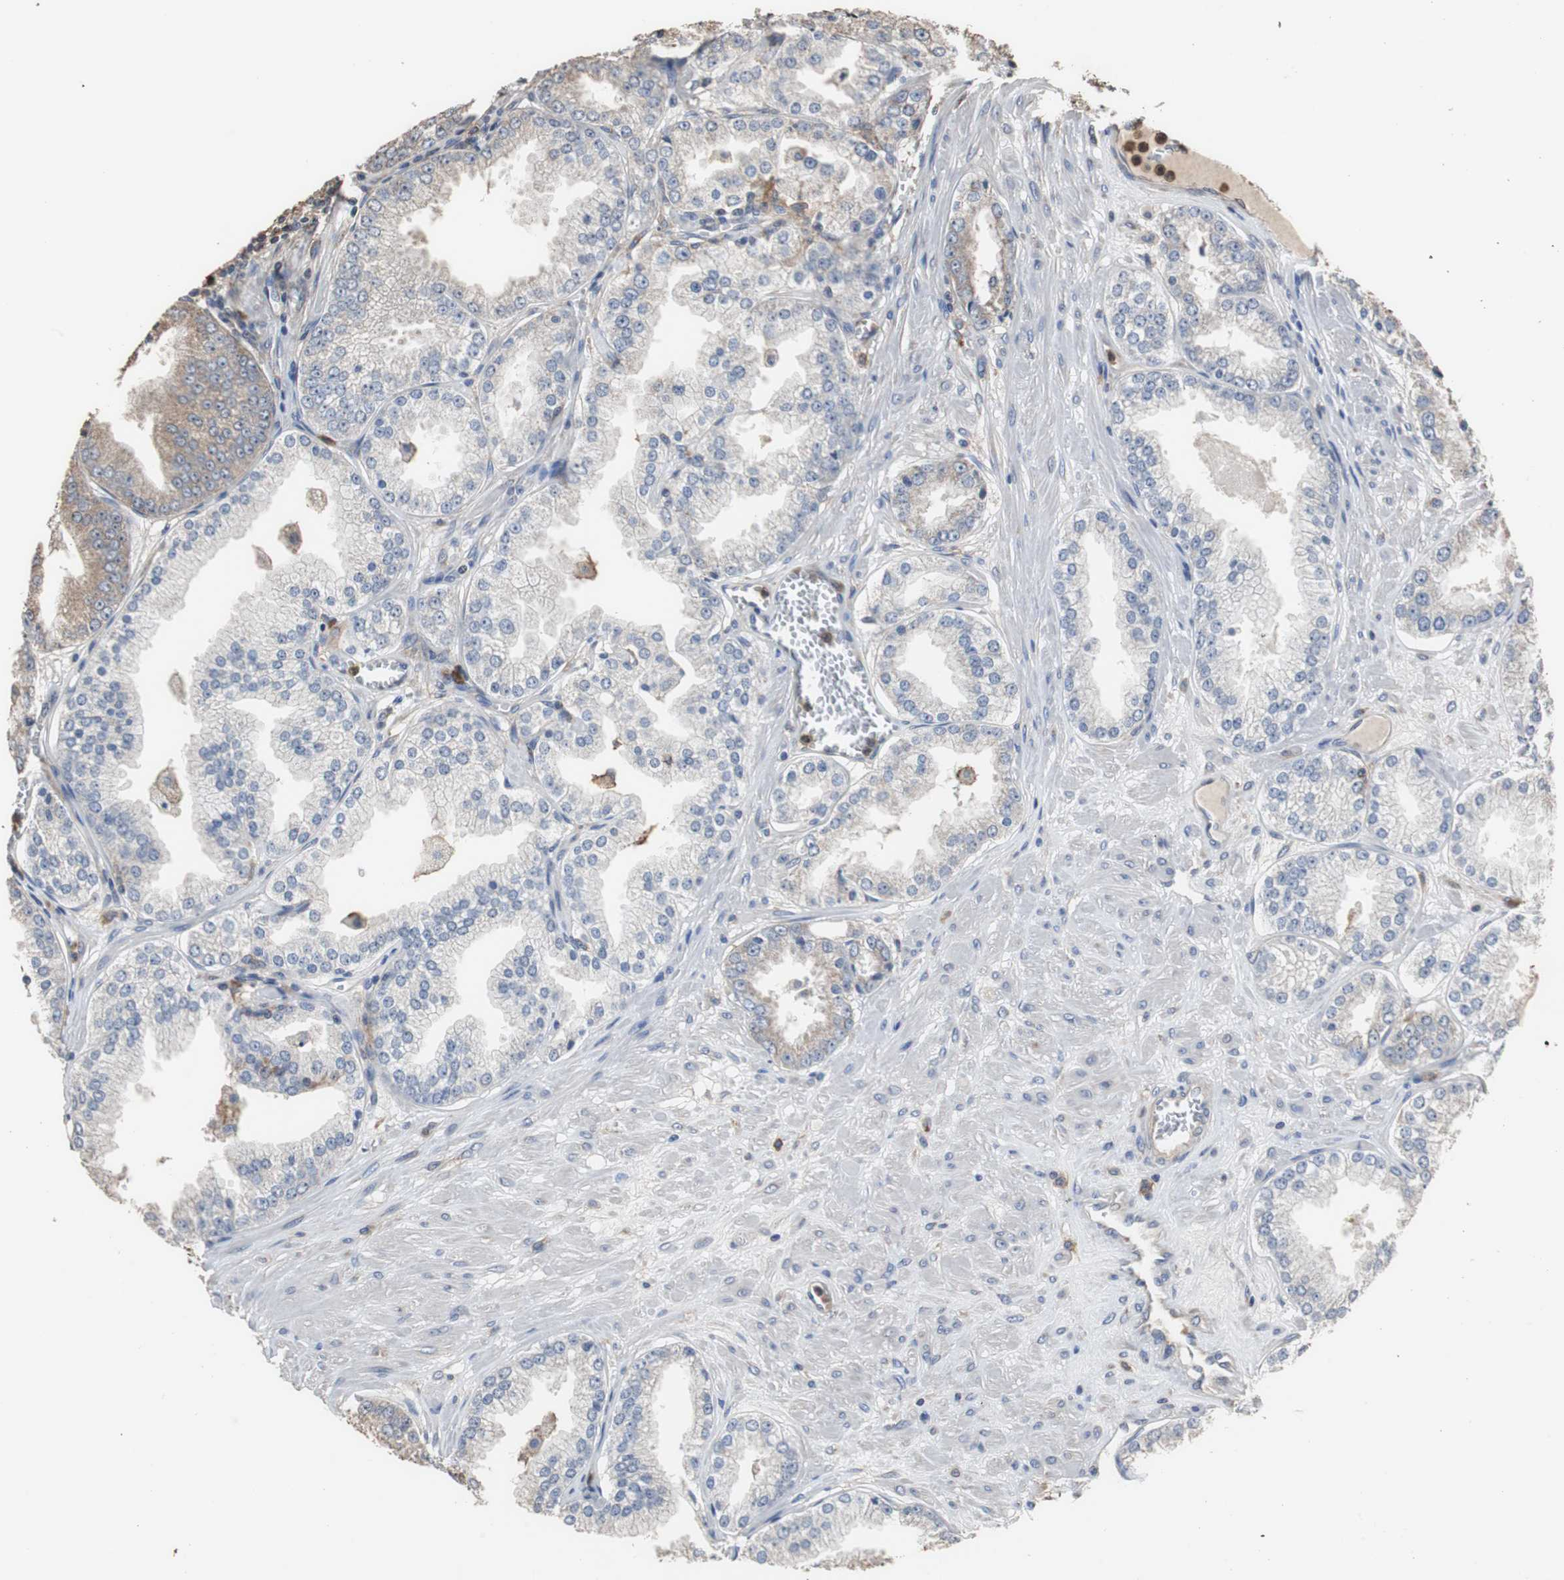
{"staining": {"intensity": "weak", "quantity": "<25%", "location": "cytoplasmic/membranous"}, "tissue": "prostate cancer", "cell_type": "Tumor cells", "image_type": "cancer", "snomed": [{"axis": "morphology", "description": "Adenocarcinoma, High grade"}, {"axis": "topography", "description": "Prostate"}], "caption": "An immunohistochemistry (IHC) photomicrograph of high-grade adenocarcinoma (prostate) is shown. There is no staining in tumor cells of high-grade adenocarcinoma (prostate).", "gene": "SCIMP", "patient": {"sex": "male", "age": 61}}